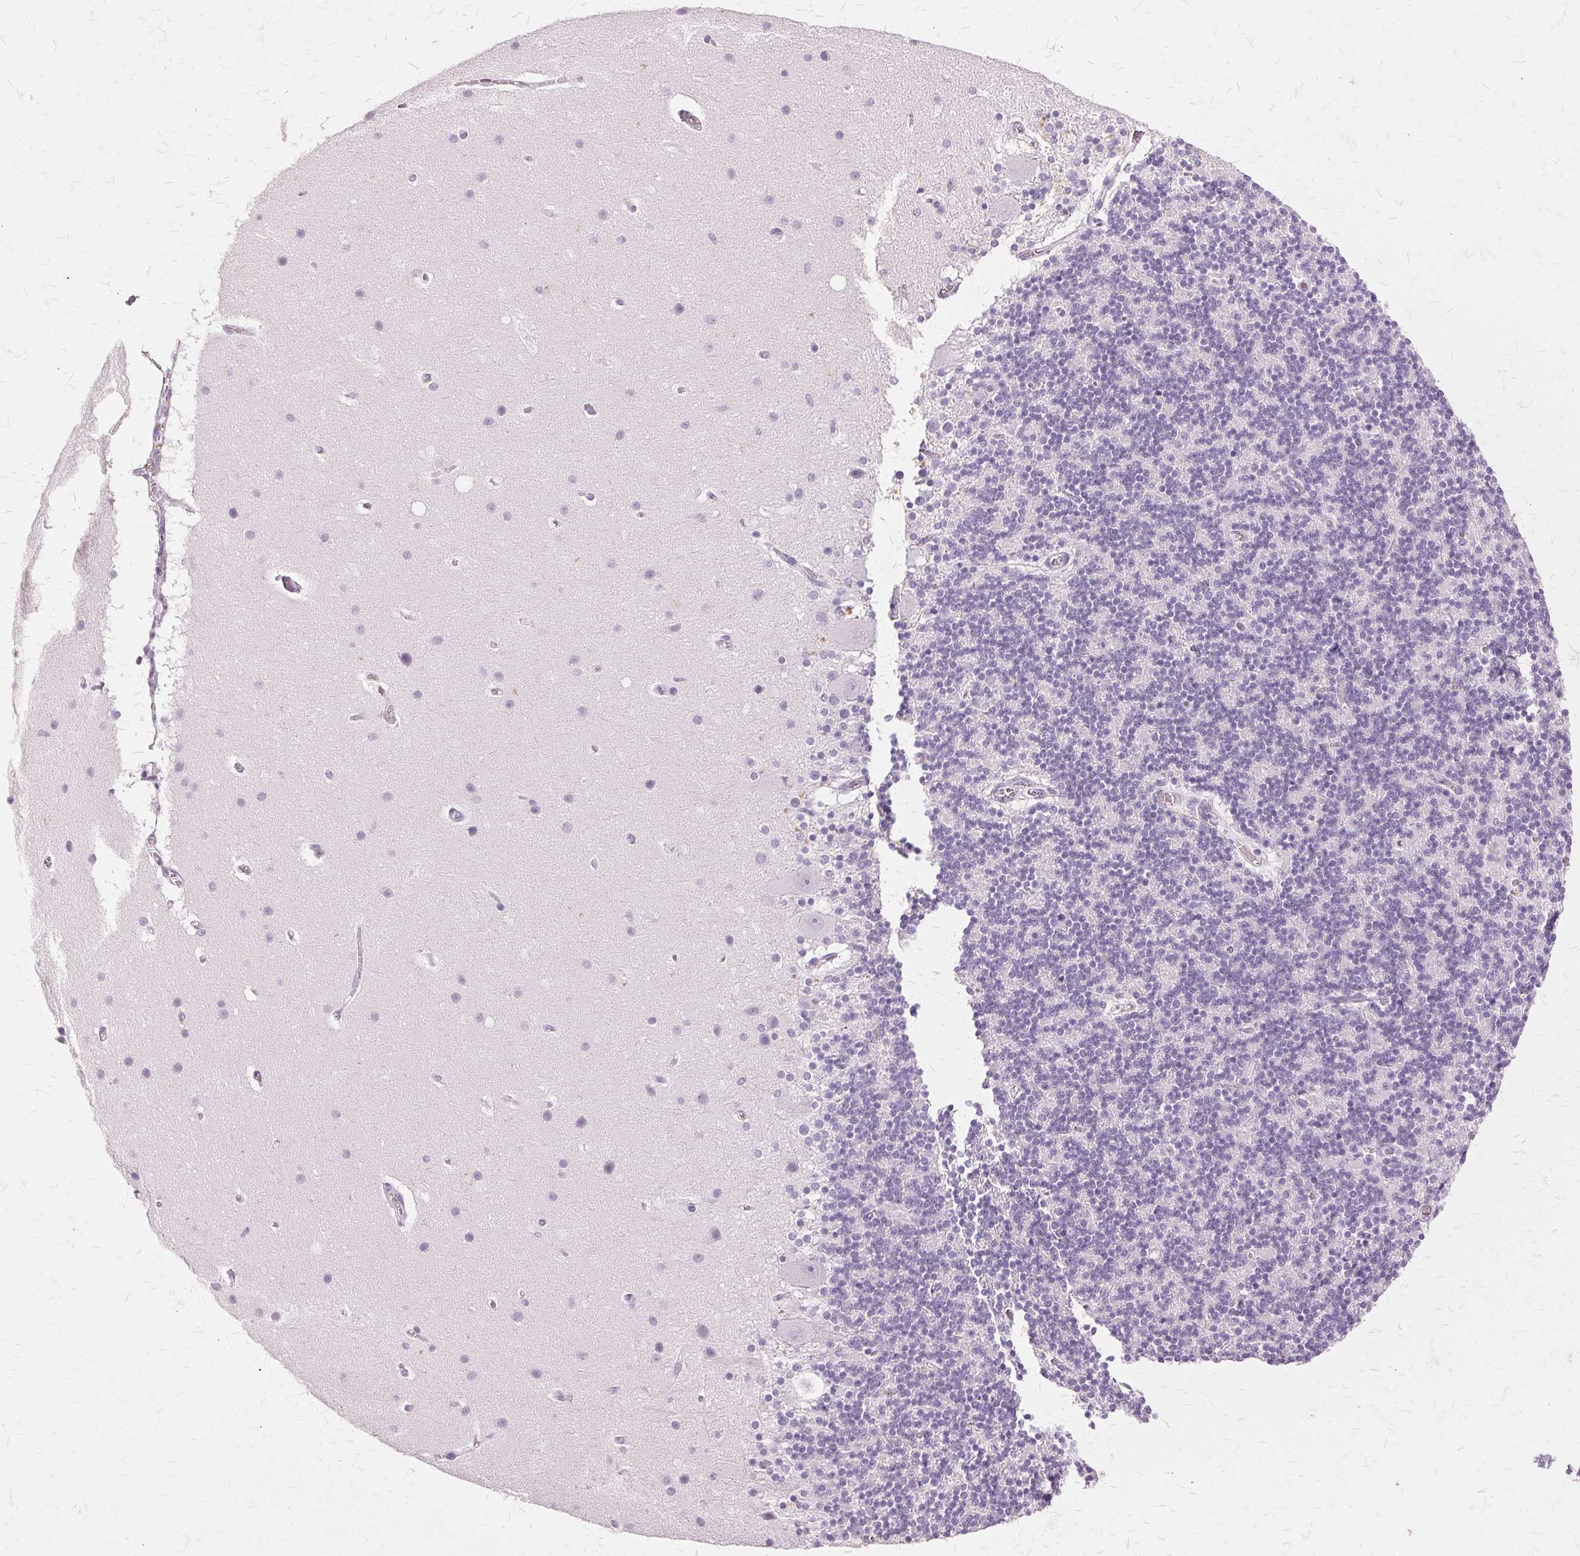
{"staining": {"intensity": "negative", "quantity": "none", "location": "none"}, "tissue": "cerebellum", "cell_type": "Cells in granular layer", "image_type": "normal", "snomed": [{"axis": "morphology", "description": "Normal tissue, NOS"}, {"axis": "topography", "description": "Cerebellum"}], "caption": "Image shows no protein expression in cells in granular layer of benign cerebellum.", "gene": "SLC45A3", "patient": {"sex": "male", "age": 70}}